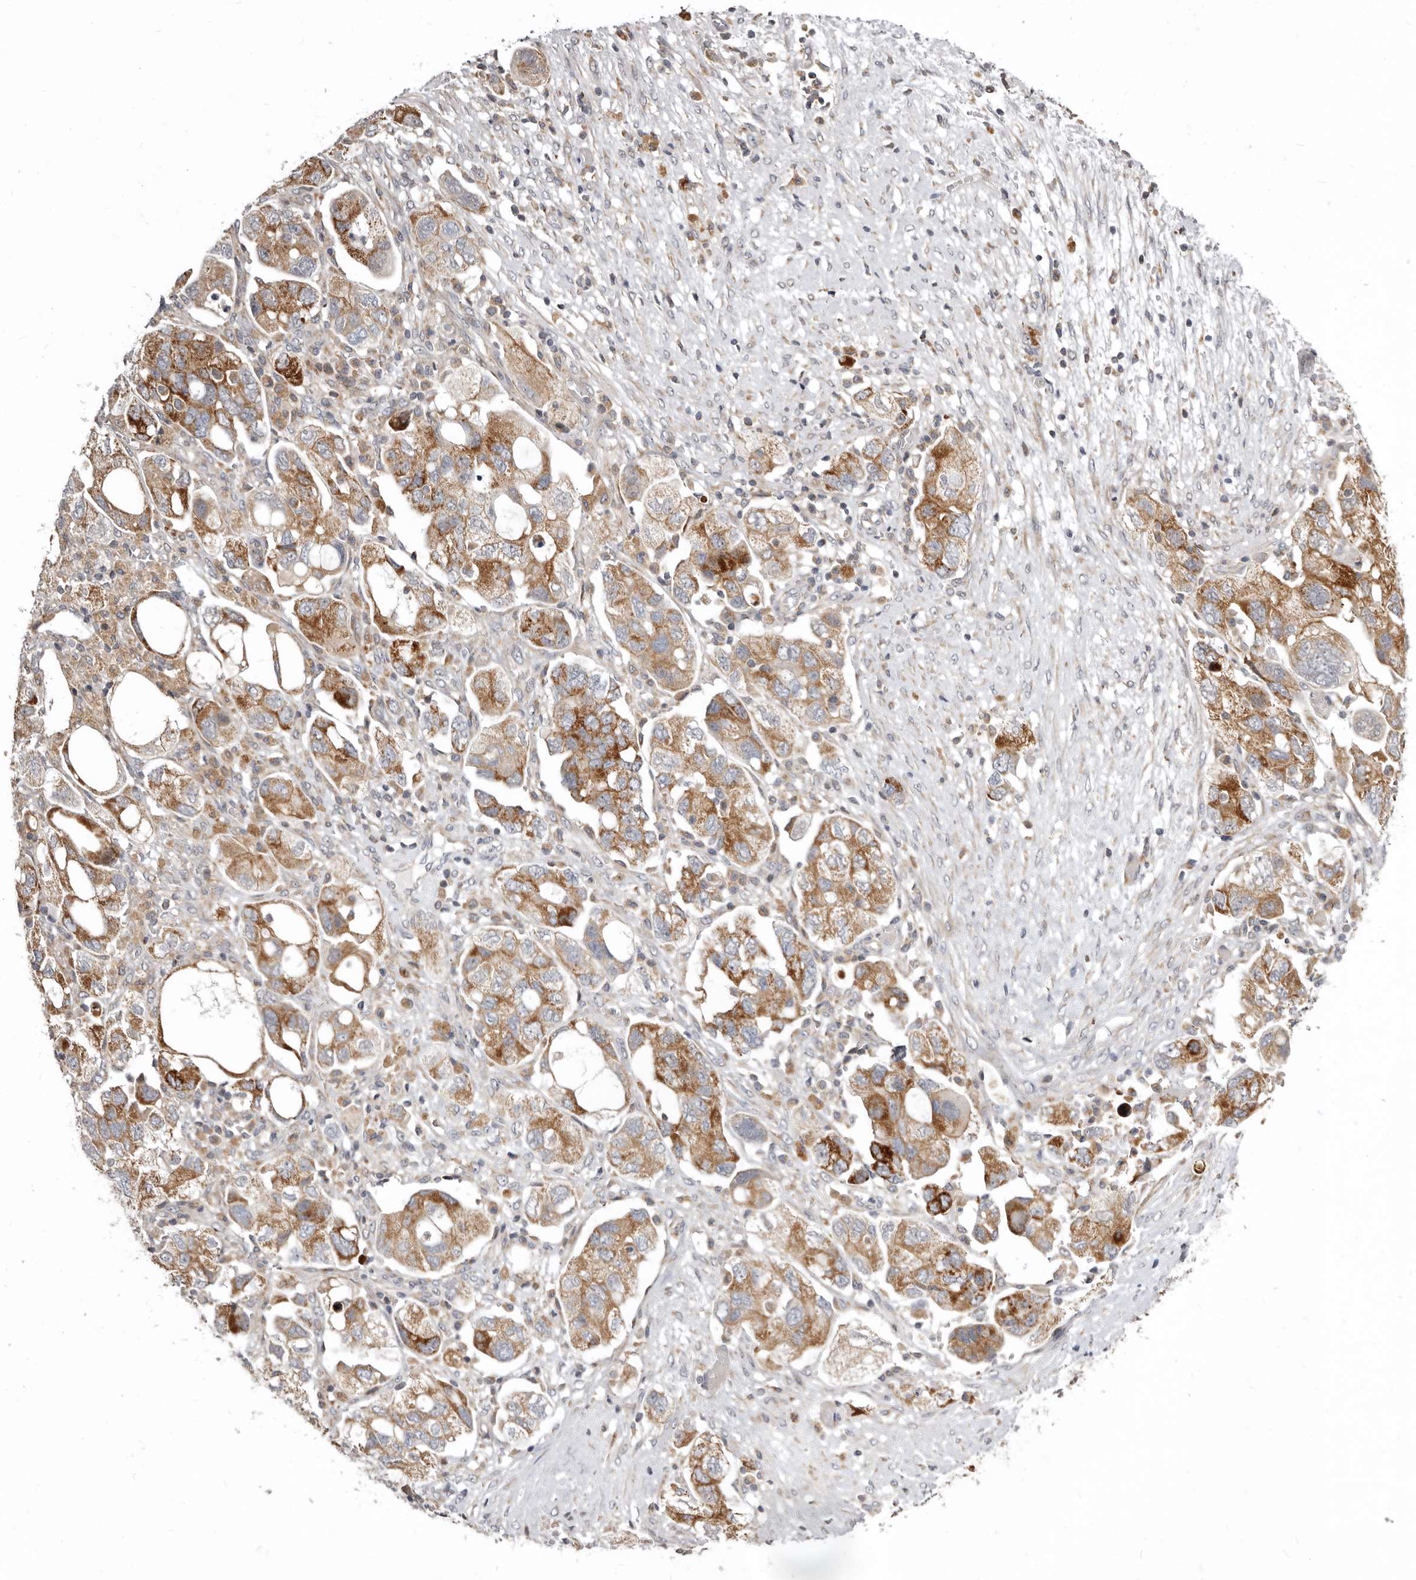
{"staining": {"intensity": "moderate", "quantity": ">75%", "location": "cytoplasmic/membranous"}, "tissue": "ovarian cancer", "cell_type": "Tumor cells", "image_type": "cancer", "snomed": [{"axis": "morphology", "description": "Carcinoma, NOS"}, {"axis": "morphology", "description": "Cystadenocarcinoma, serous, NOS"}, {"axis": "topography", "description": "Ovary"}], "caption": "Protein analysis of ovarian cancer tissue reveals moderate cytoplasmic/membranous staining in about >75% of tumor cells. The staining is performed using DAB (3,3'-diaminobenzidine) brown chromogen to label protein expression. The nuclei are counter-stained blue using hematoxylin.", "gene": "SMC4", "patient": {"sex": "female", "age": 69}}